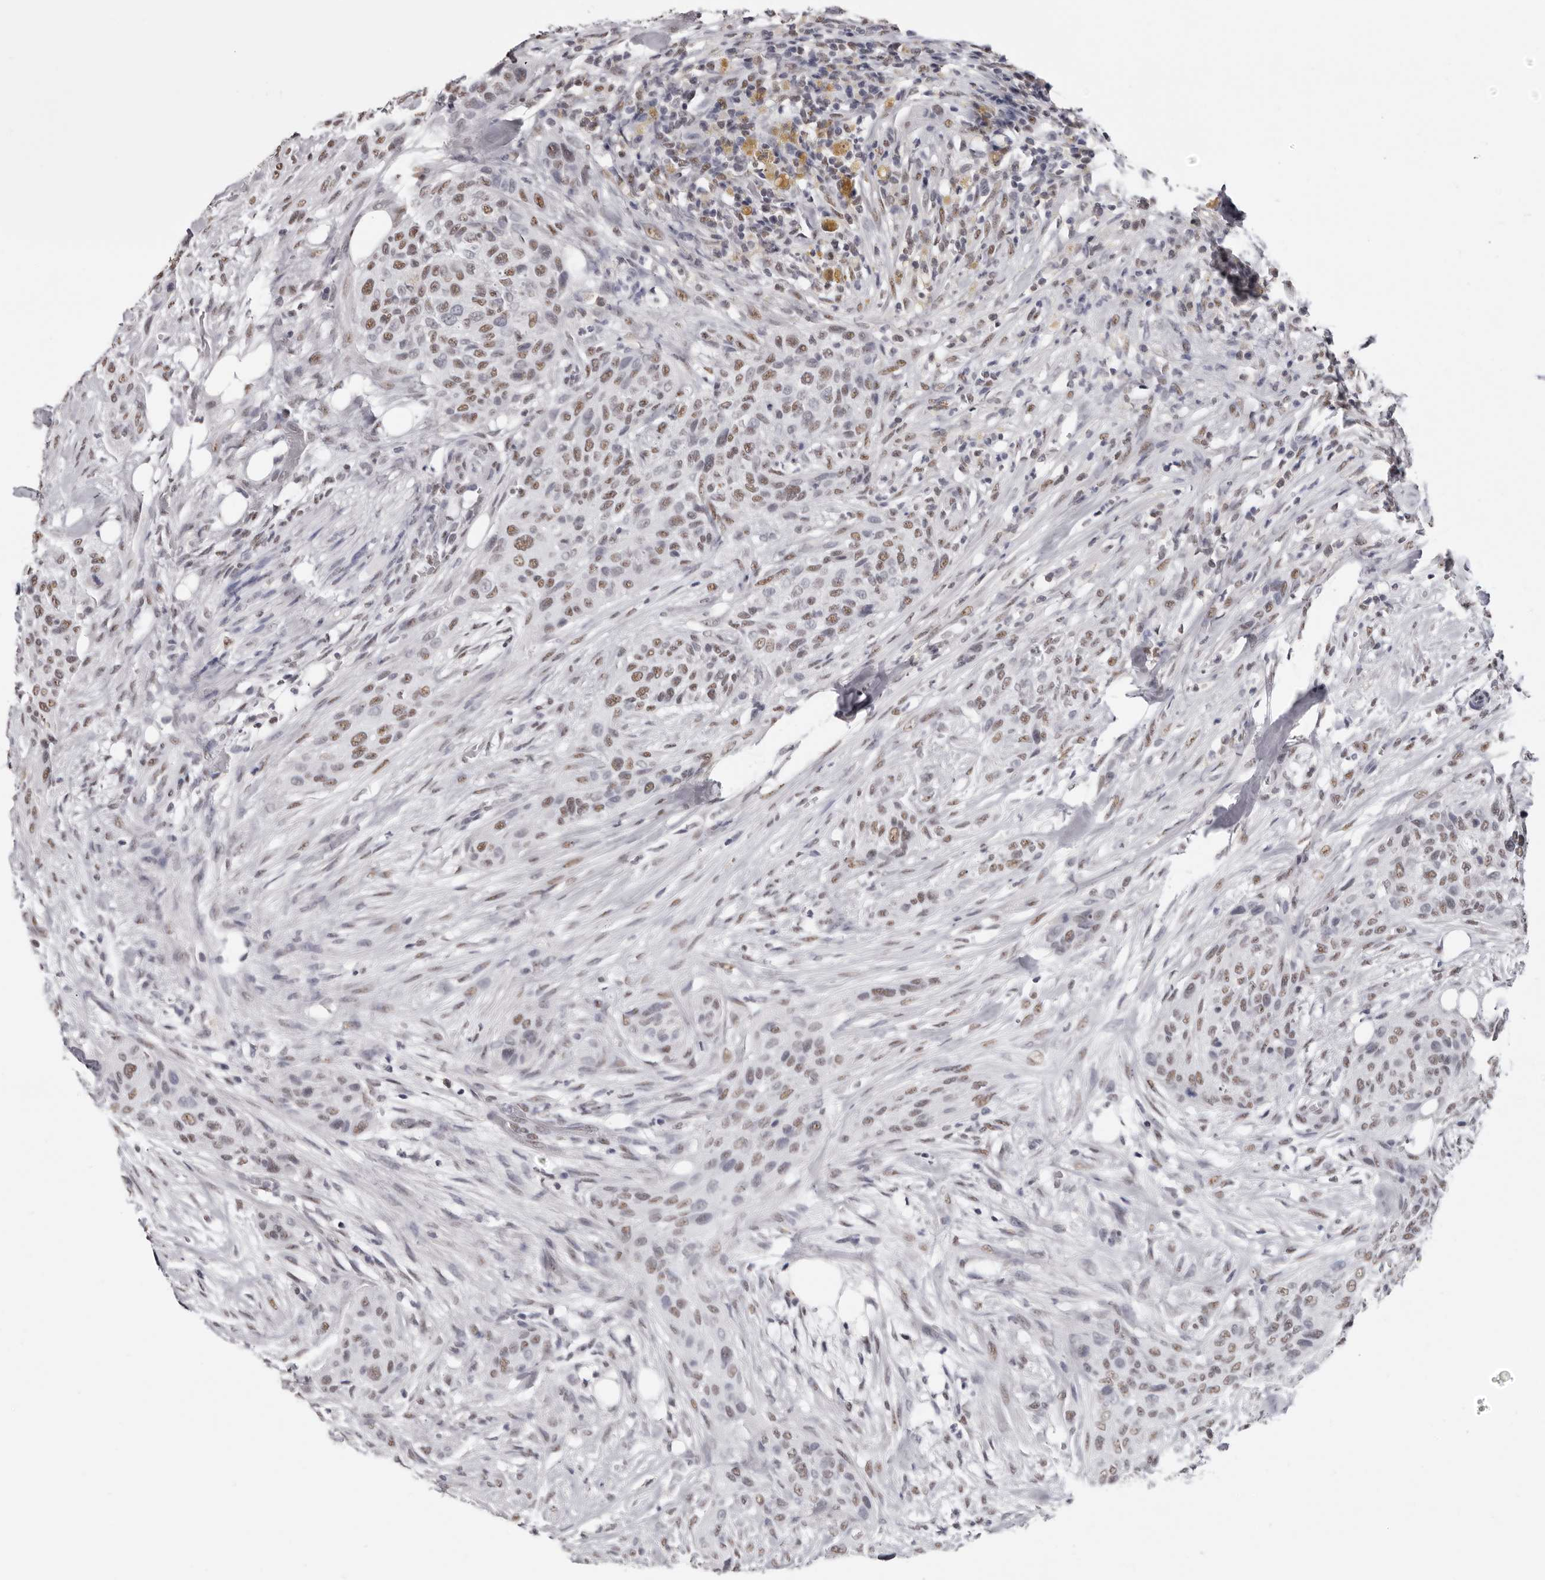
{"staining": {"intensity": "moderate", "quantity": ">75%", "location": "nuclear"}, "tissue": "urothelial cancer", "cell_type": "Tumor cells", "image_type": "cancer", "snomed": [{"axis": "morphology", "description": "Urothelial carcinoma, High grade"}, {"axis": "topography", "description": "Urinary bladder"}], "caption": "A brown stain shows moderate nuclear expression of a protein in urothelial cancer tumor cells. The protein is shown in brown color, while the nuclei are stained blue.", "gene": "SCAF4", "patient": {"sex": "male", "age": 35}}